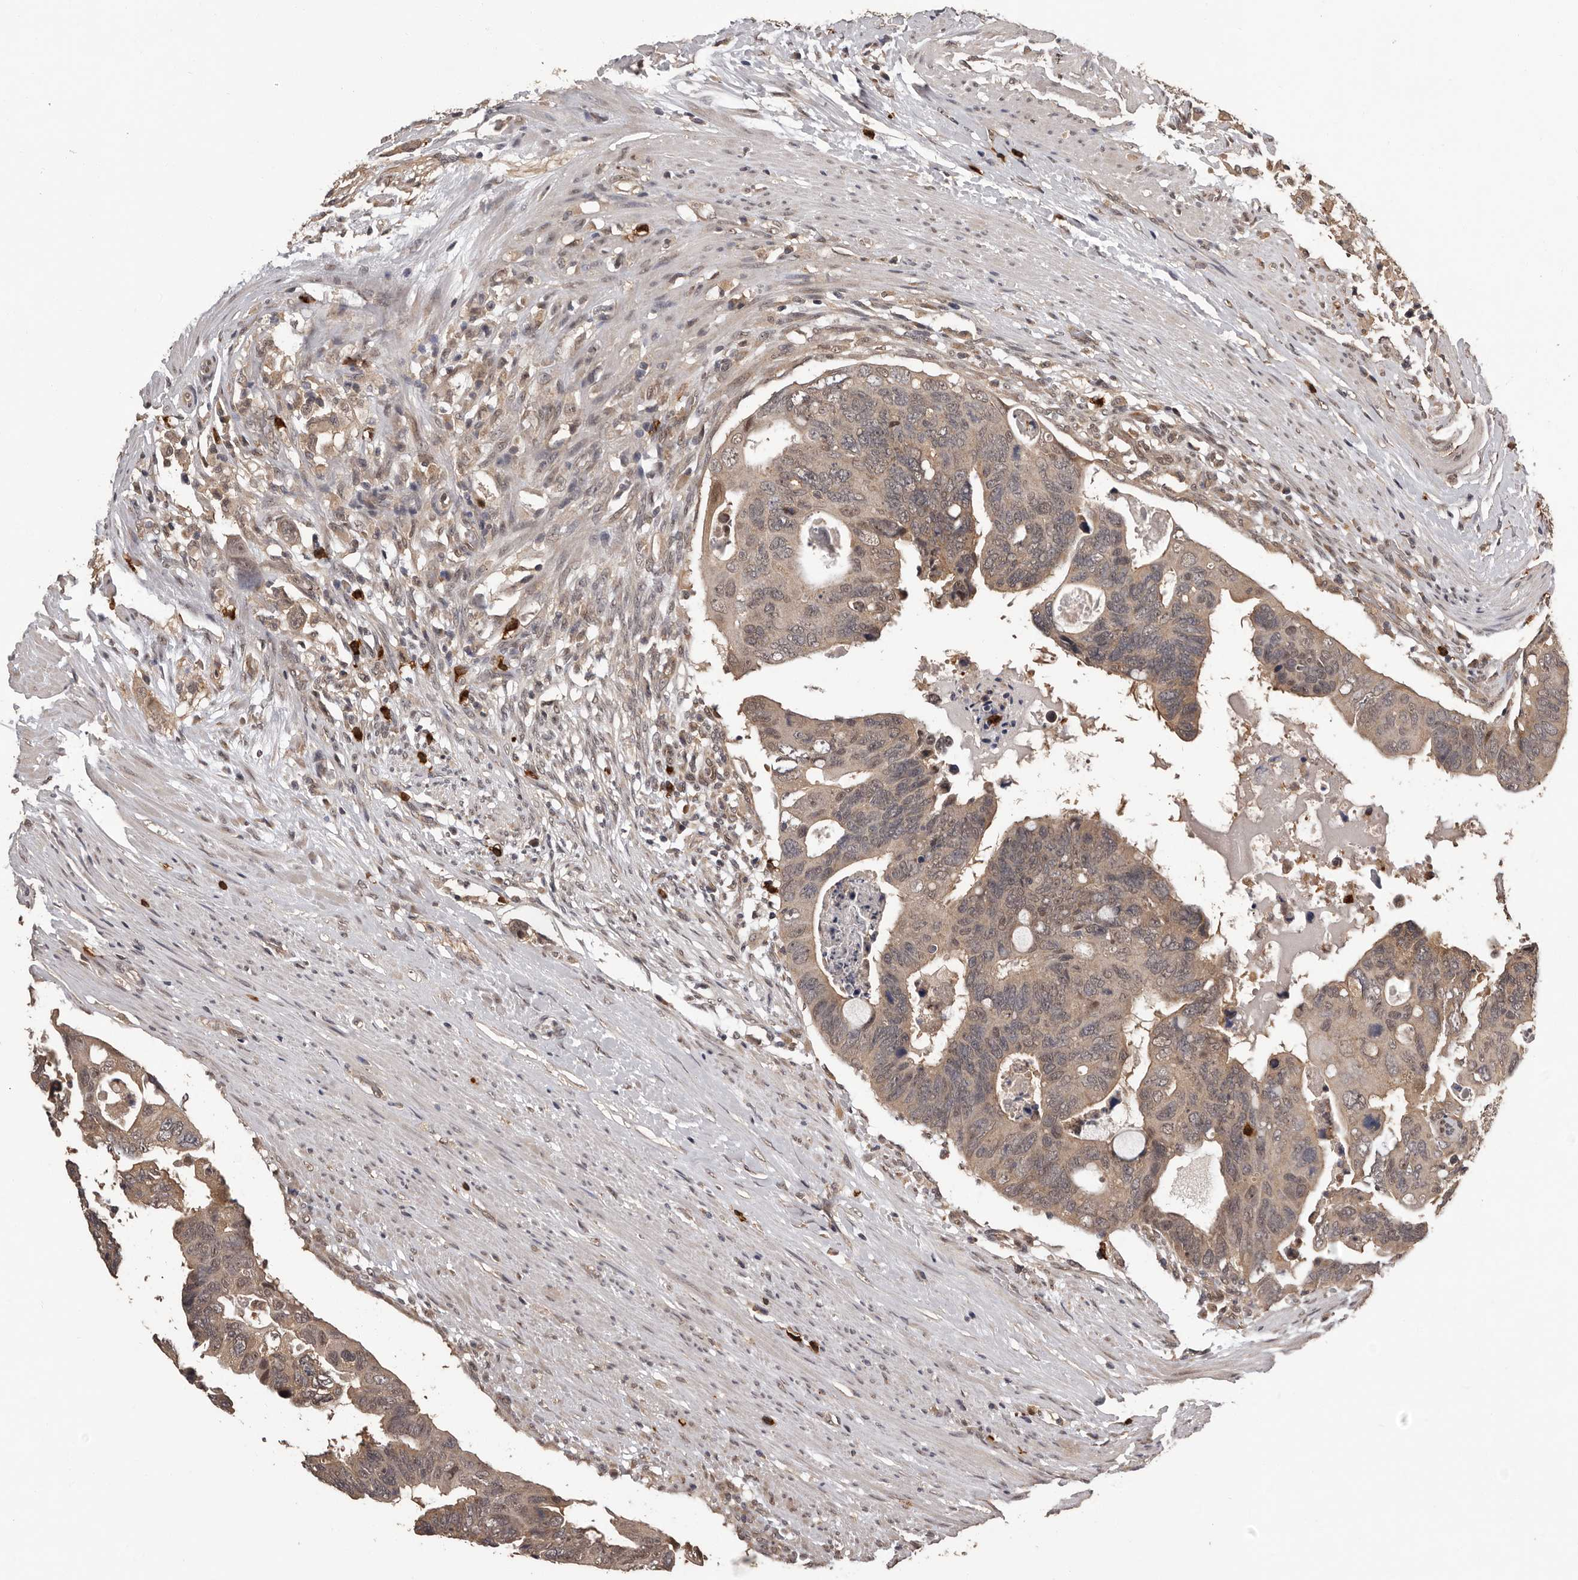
{"staining": {"intensity": "weak", "quantity": ">75%", "location": "cytoplasmic/membranous,nuclear"}, "tissue": "colorectal cancer", "cell_type": "Tumor cells", "image_type": "cancer", "snomed": [{"axis": "morphology", "description": "Adenocarcinoma, NOS"}, {"axis": "topography", "description": "Rectum"}], "caption": "Immunohistochemistry image of neoplastic tissue: colorectal cancer stained using immunohistochemistry displays low levels of weak protein expression localized specifically in the cytoplasmic/membranous and nuclear of tumor cells, appearing as a cytoplasmic/membranous and nuclear brown color.", "gene": "VPS37A", "patient": {"sex": "male", "age": 53}}